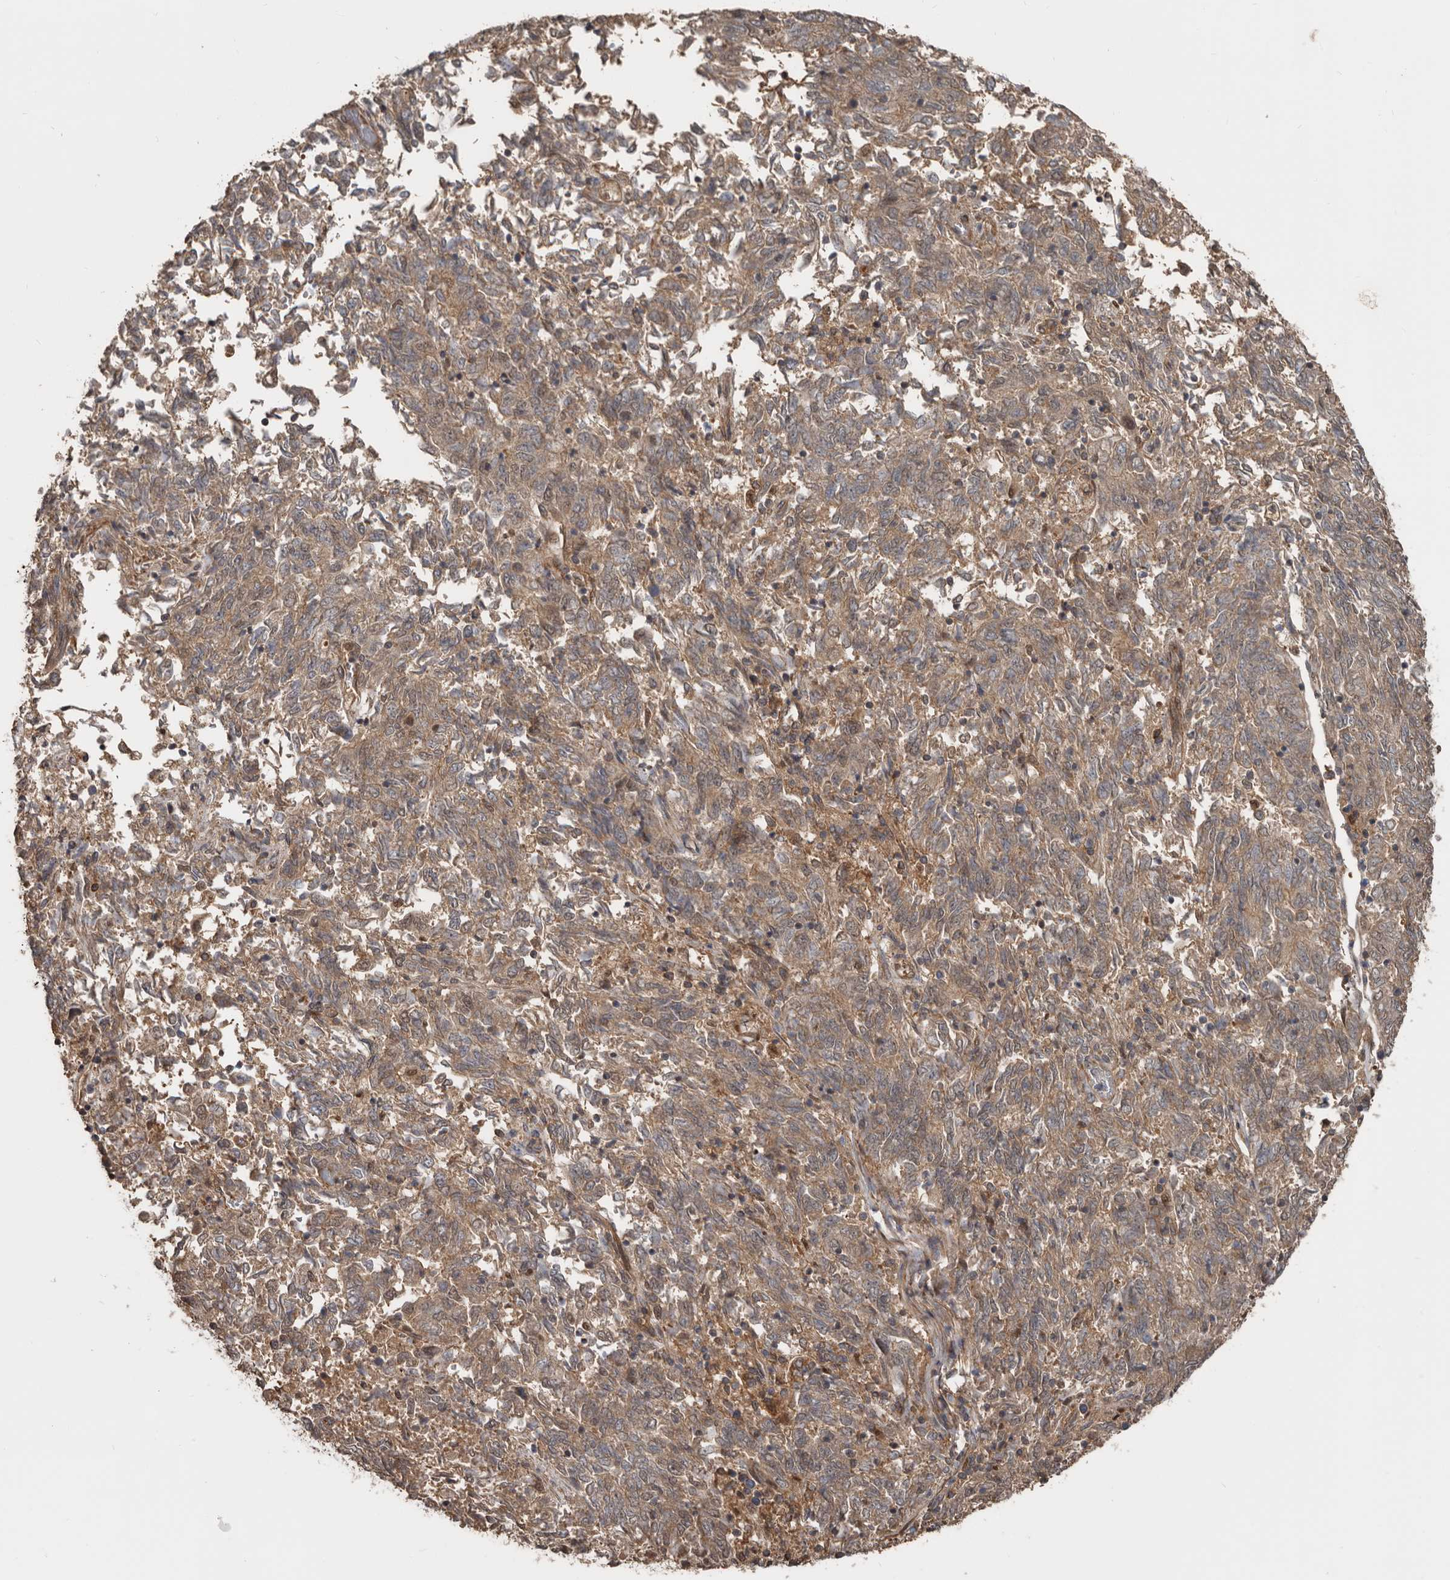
{"staining": {"intensity": "weak", "quantity": ">75%", "location": "cytoplasmic/membranous"}, "tissue": "endometrial cancer", "cell_type": "Tumor cells", "image_type": "cancer", "snomed": [{"axis": "morphology", "description": "Adenocarcinoma, NOS"}, {"axis": "topography", "description": "Endometrium"}], "caption": "This is a micrograph of immunohistochemistry staining of adenocarcinoma (endometrial), which shows weak expression in the cytoplasmic/membranous of tumor cells.", "gene": "EXOC3L1", "patient": {"sex": "female", "age": 80}}